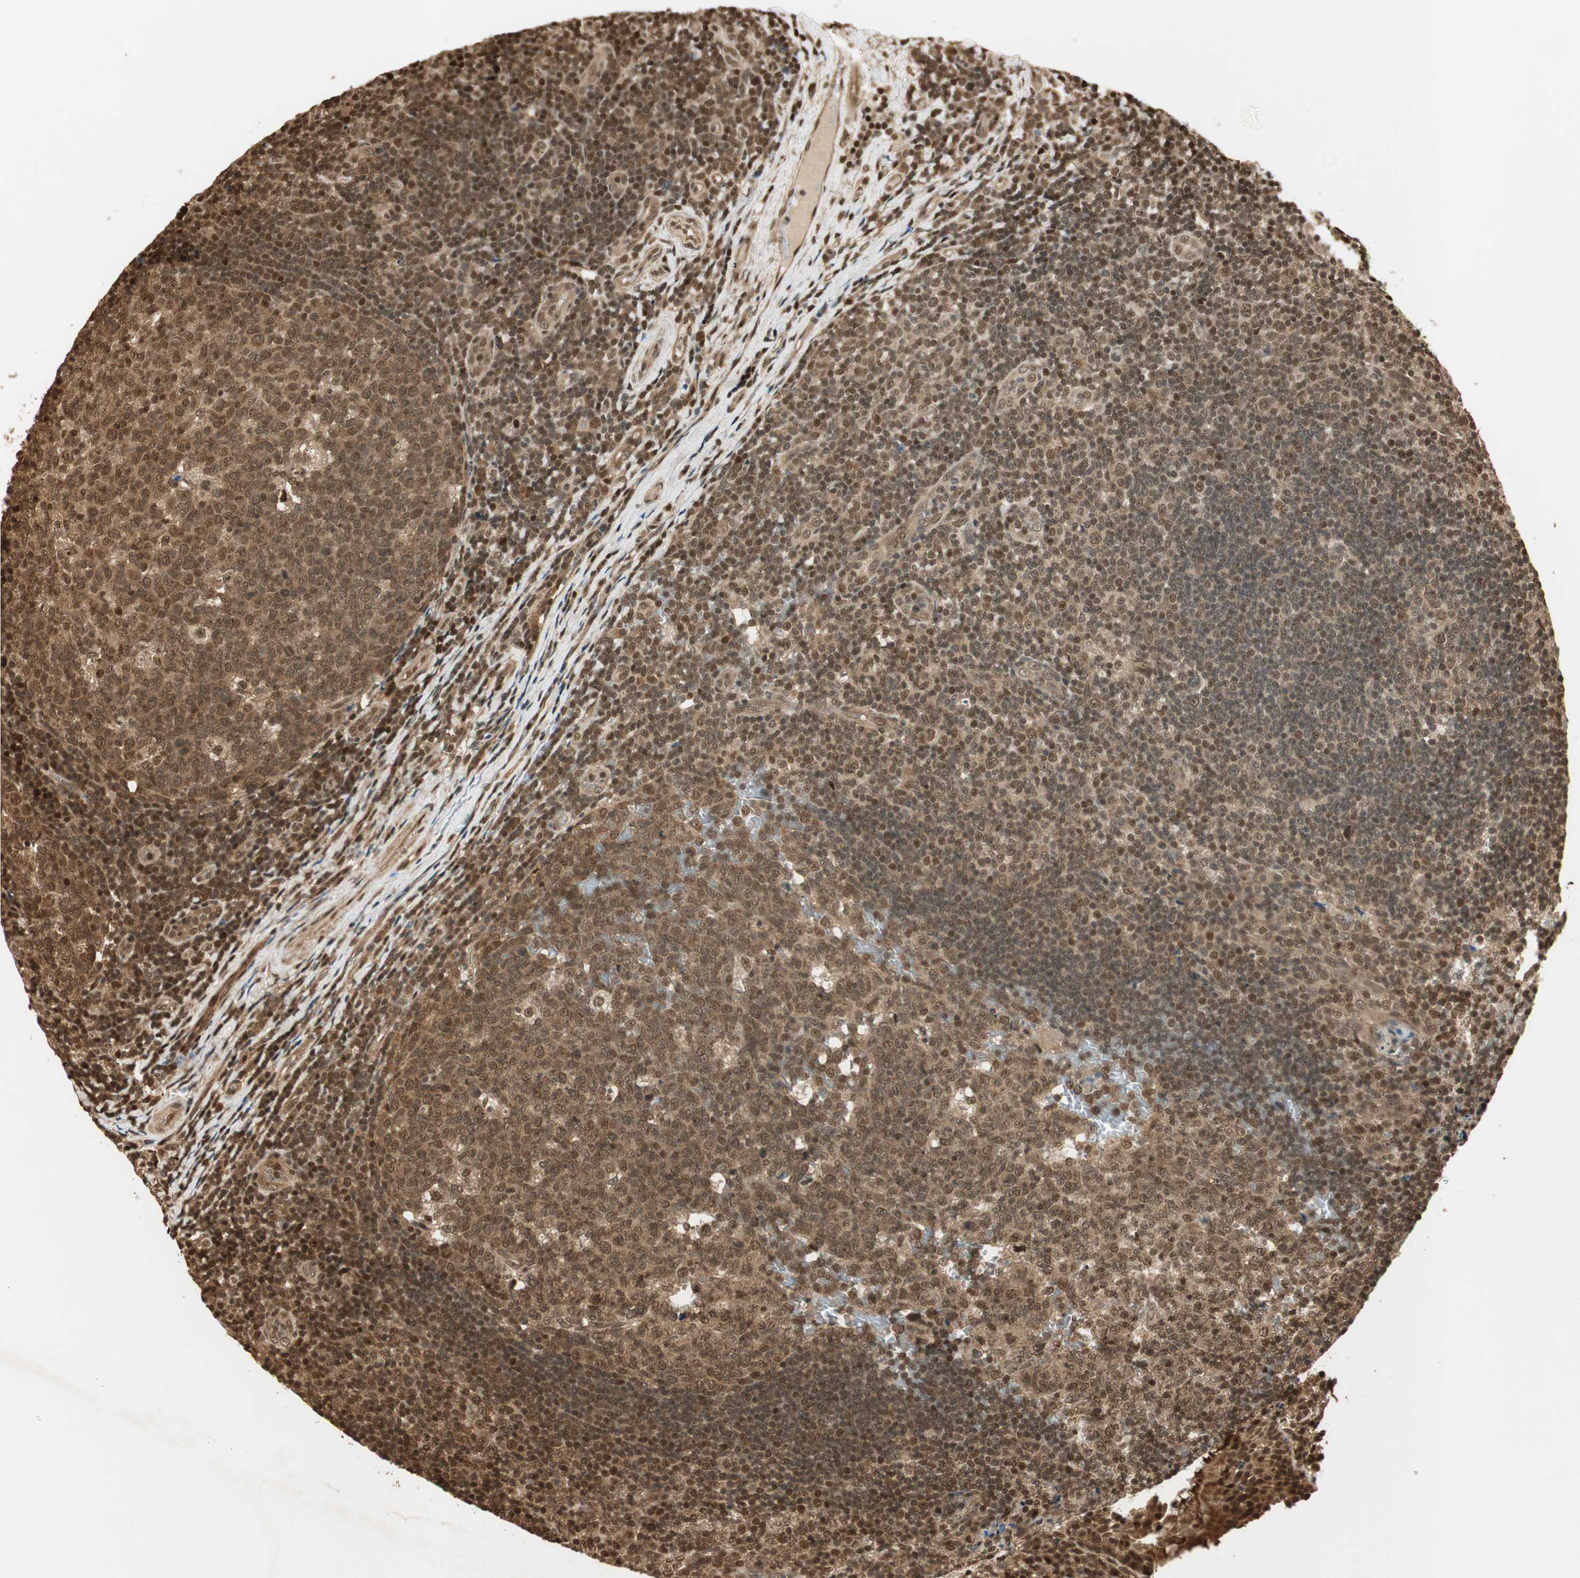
{"staining": {"intensity": "strong", "quantity": ">75%", "location": "cytoplasmic/membranous,nuclear"}, "tissue": "tonsil", "cell_type": "Germinal center cells", "image_type": "normal", "snomed": [{"axis": "morphology", "description": "Normal tissue, NOS"}, {"axis": "topography", "description": "Tonsil"}], "caption": "A brown stain highlights strong cytoplasmic/membranous,nuclear positivity of a protein in germinal center cells of benign human tonsil. (Stains: DAB (3,3'-diaminobenzidine) in brown, nuclei in blue, Microscopy: brightfield microscopy at high magnification).", "gene": "RPA3", "patient": {"sex": "female", "age": 40}}